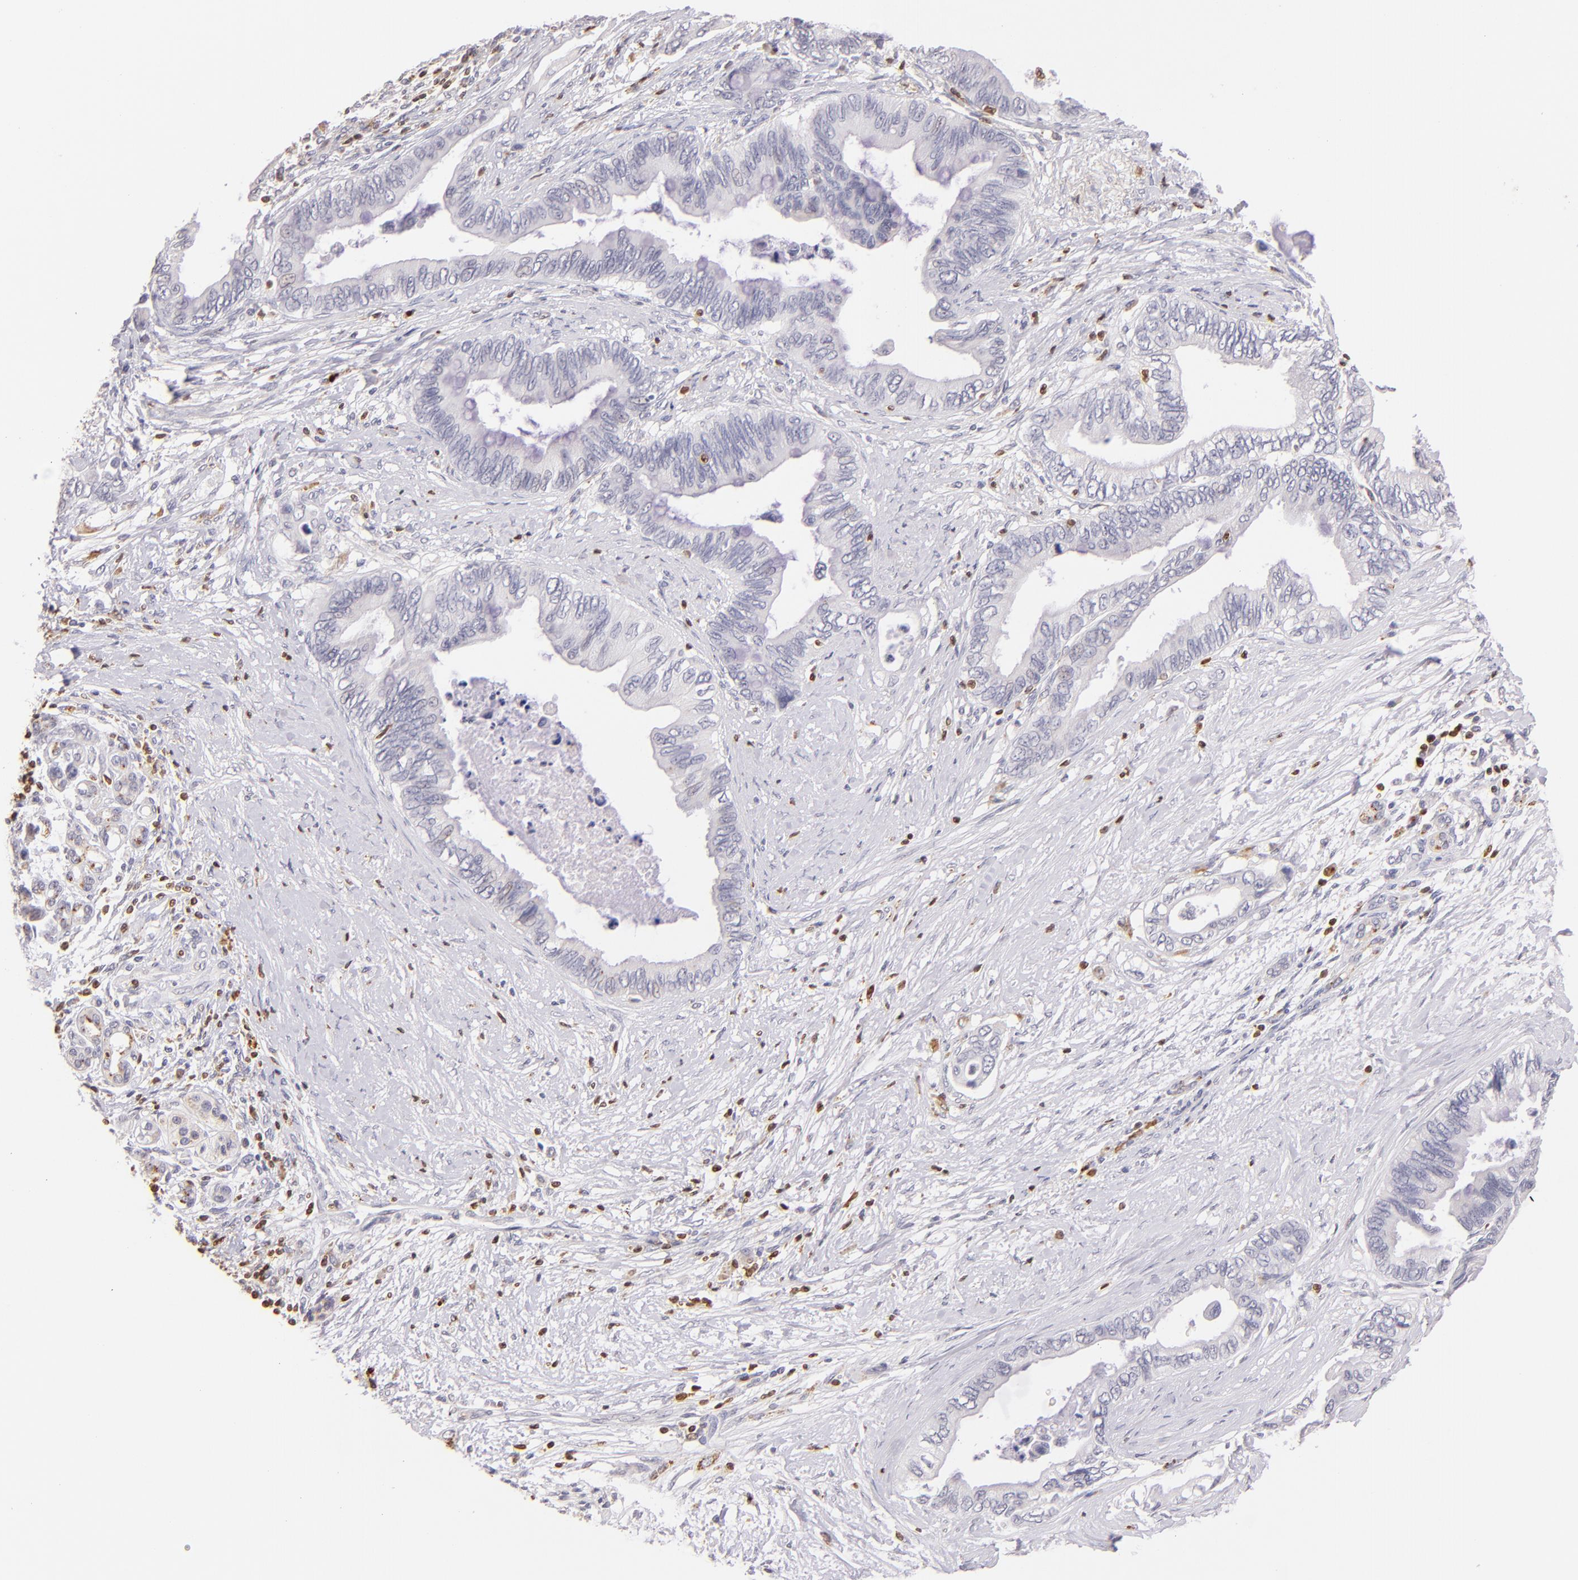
{"staining": {"intensity": "negative", "quantity": "none", "location": "none"}, "tissue": "pancreatic cancer", "cell_type": "Tumor cells", "image_type": "cancer", "snomed": [{"axis": "morphology", "description": "Adenocarcinoma, NOS"}, {"axis": "topography", "description": "Pancreas"}], "caption": "Human pancreatic cancer stained for a protein using IHC displays no positivity in tumor cells.", "gene": "ZAP70", "patient": {"sex": "female", "age": 66}}